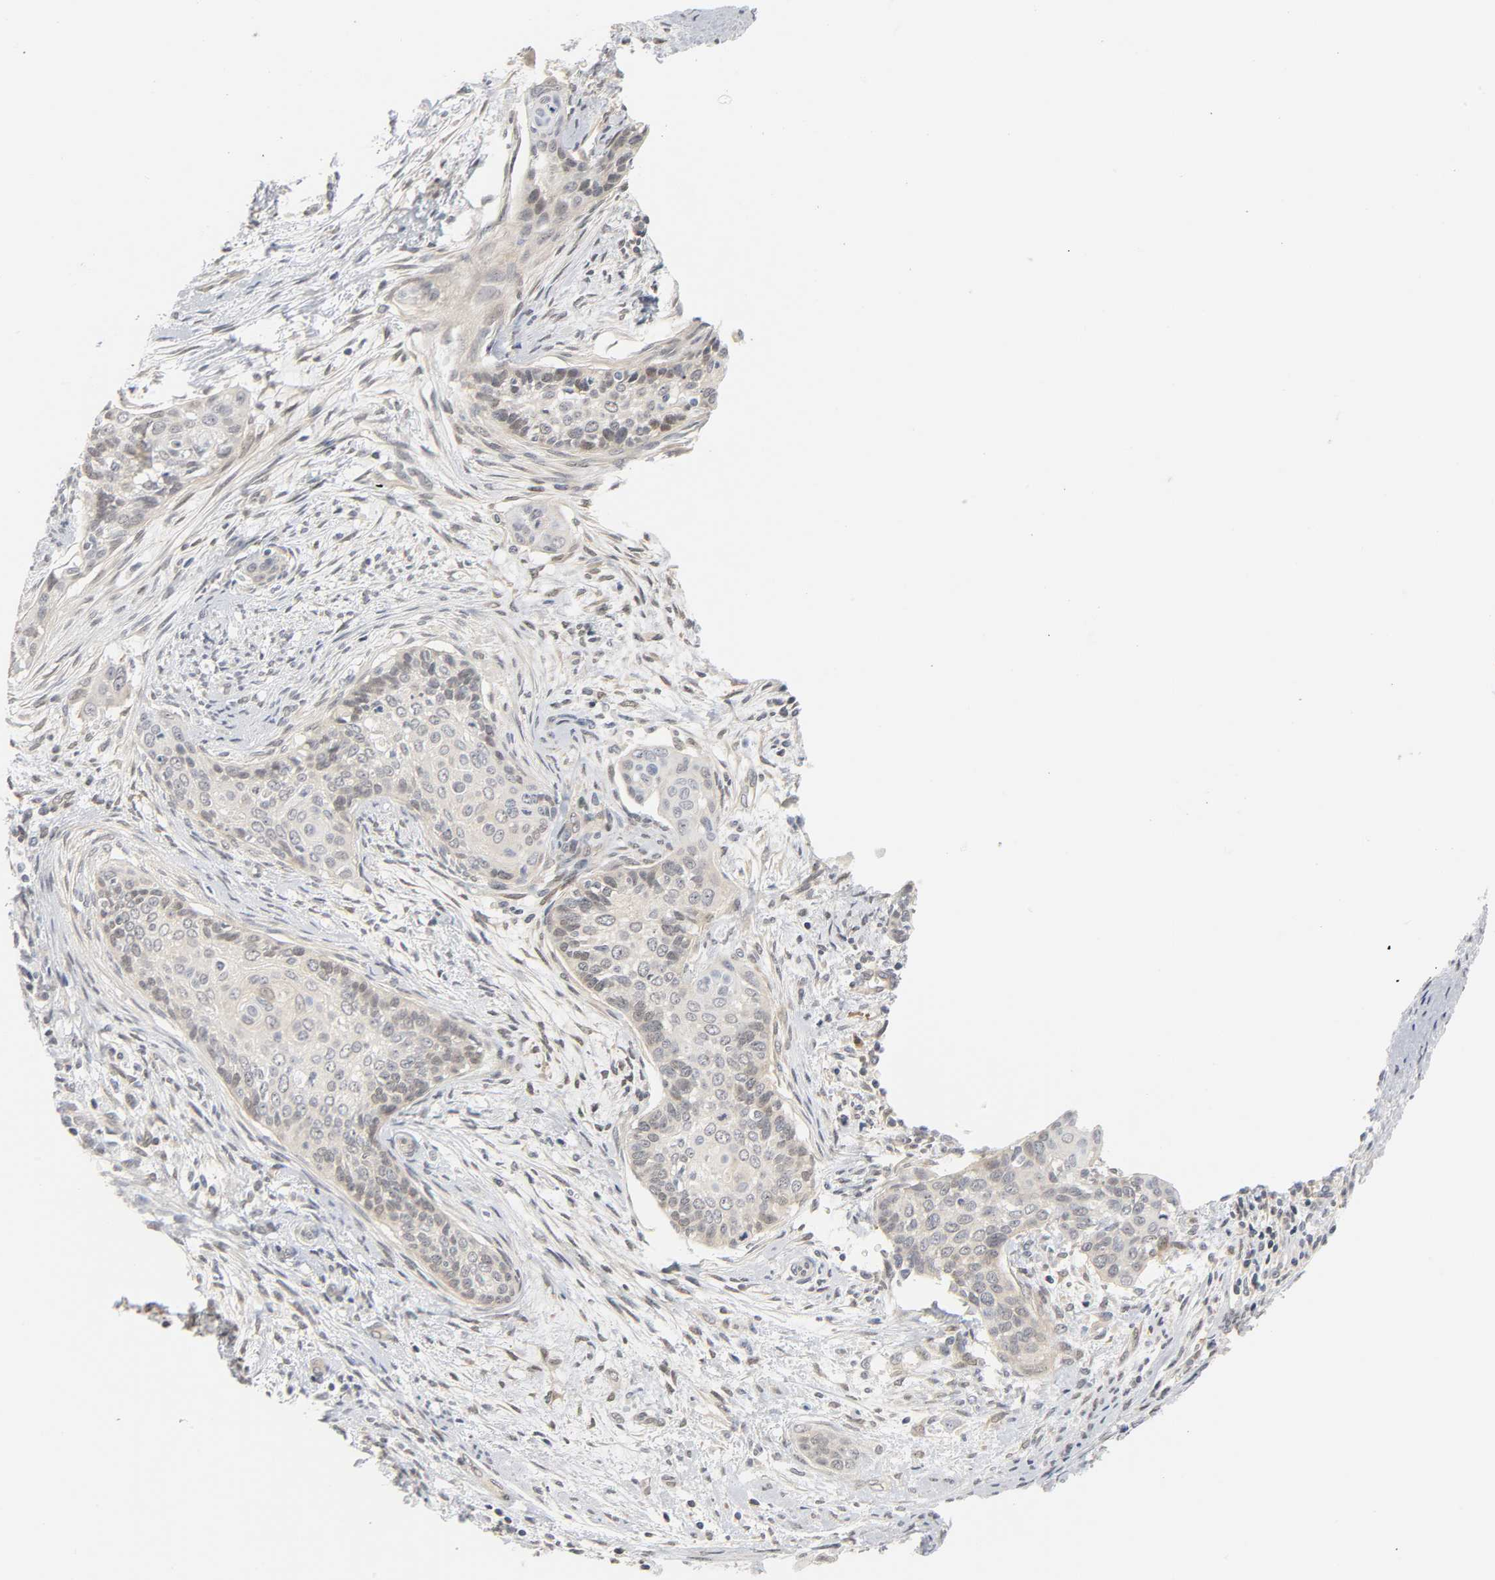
{"staining": {"intensity": "negative", "quantity": "none", "location": "none"}, "tissue": "cervical cancer", "cell_type": "Tumor cells", "image_type": "cancer", "snomed": [{"axis": "morphology", "description": "Squamous cell carcinoma, NOS"}, {"axis": "topography", "description": "Cervix"}], "caption": "High magnification brightfield microscopy of squamous cell carcinoma (cervical) stained with DAB (3,3'-diaminobenzidine) (brown) and counterstained with hematoxylin (blue): tumor cells show no significant expression.", "gene": "MIF", "patient": {"sex": "female", "age": 33}}